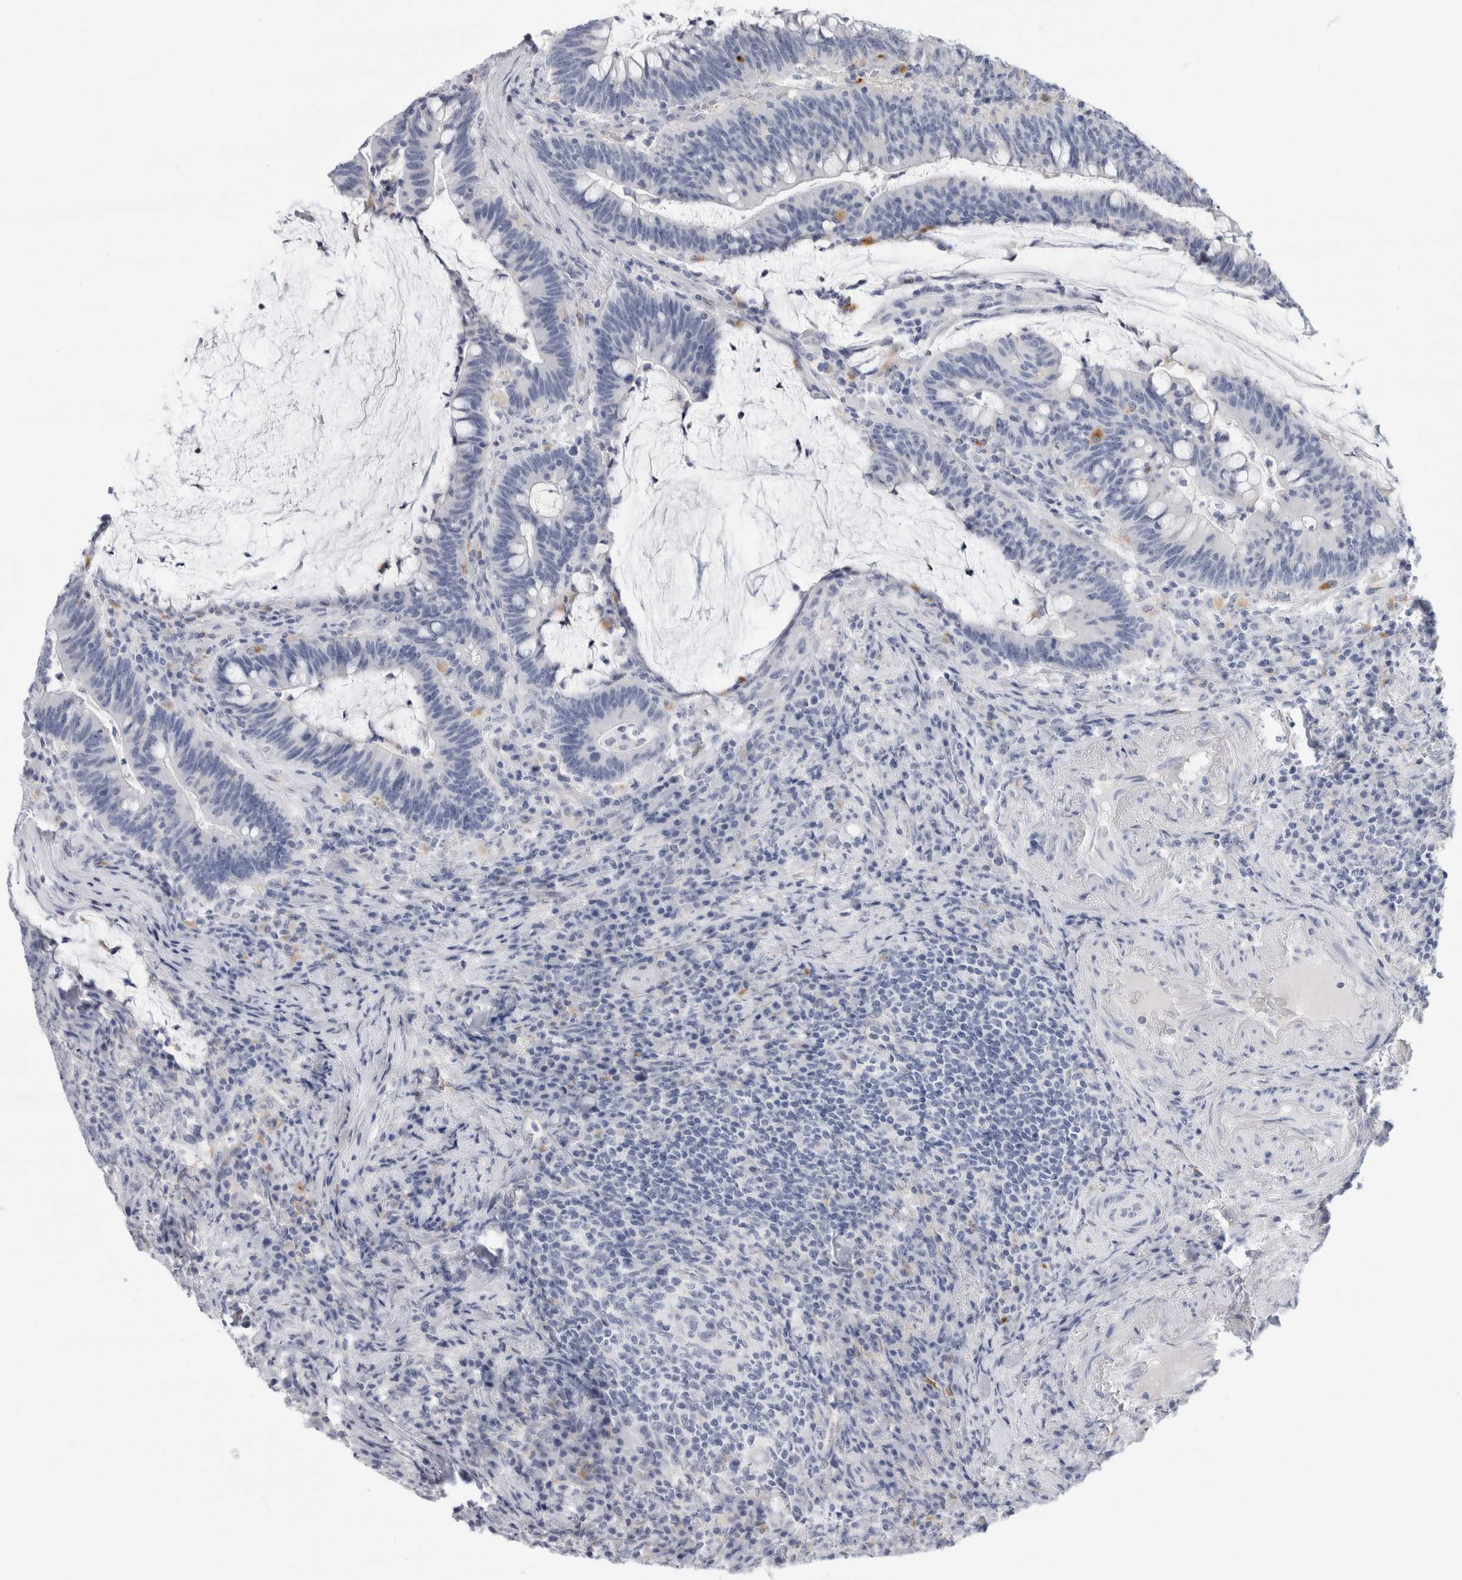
{"staining": {"intensity": "negative", "quantity": "none", "location": "none"}, "tissue": "colorectal cancer", "cell_type": "Tumor cells", "image_type": "cancer", "snomed": [{"axis": "morphology", "description": "Adenocarcinoma, NOS"}, {"axis": "topography", "description": "Colon"}], "caption": "There is no significant staining in tumor cells of colorectal cancer. (Immunohistochemistry, brightfield microscopy, high magnification).", "gene": "ANKMY1", "patient": {"sex": "female", "age": 66}}